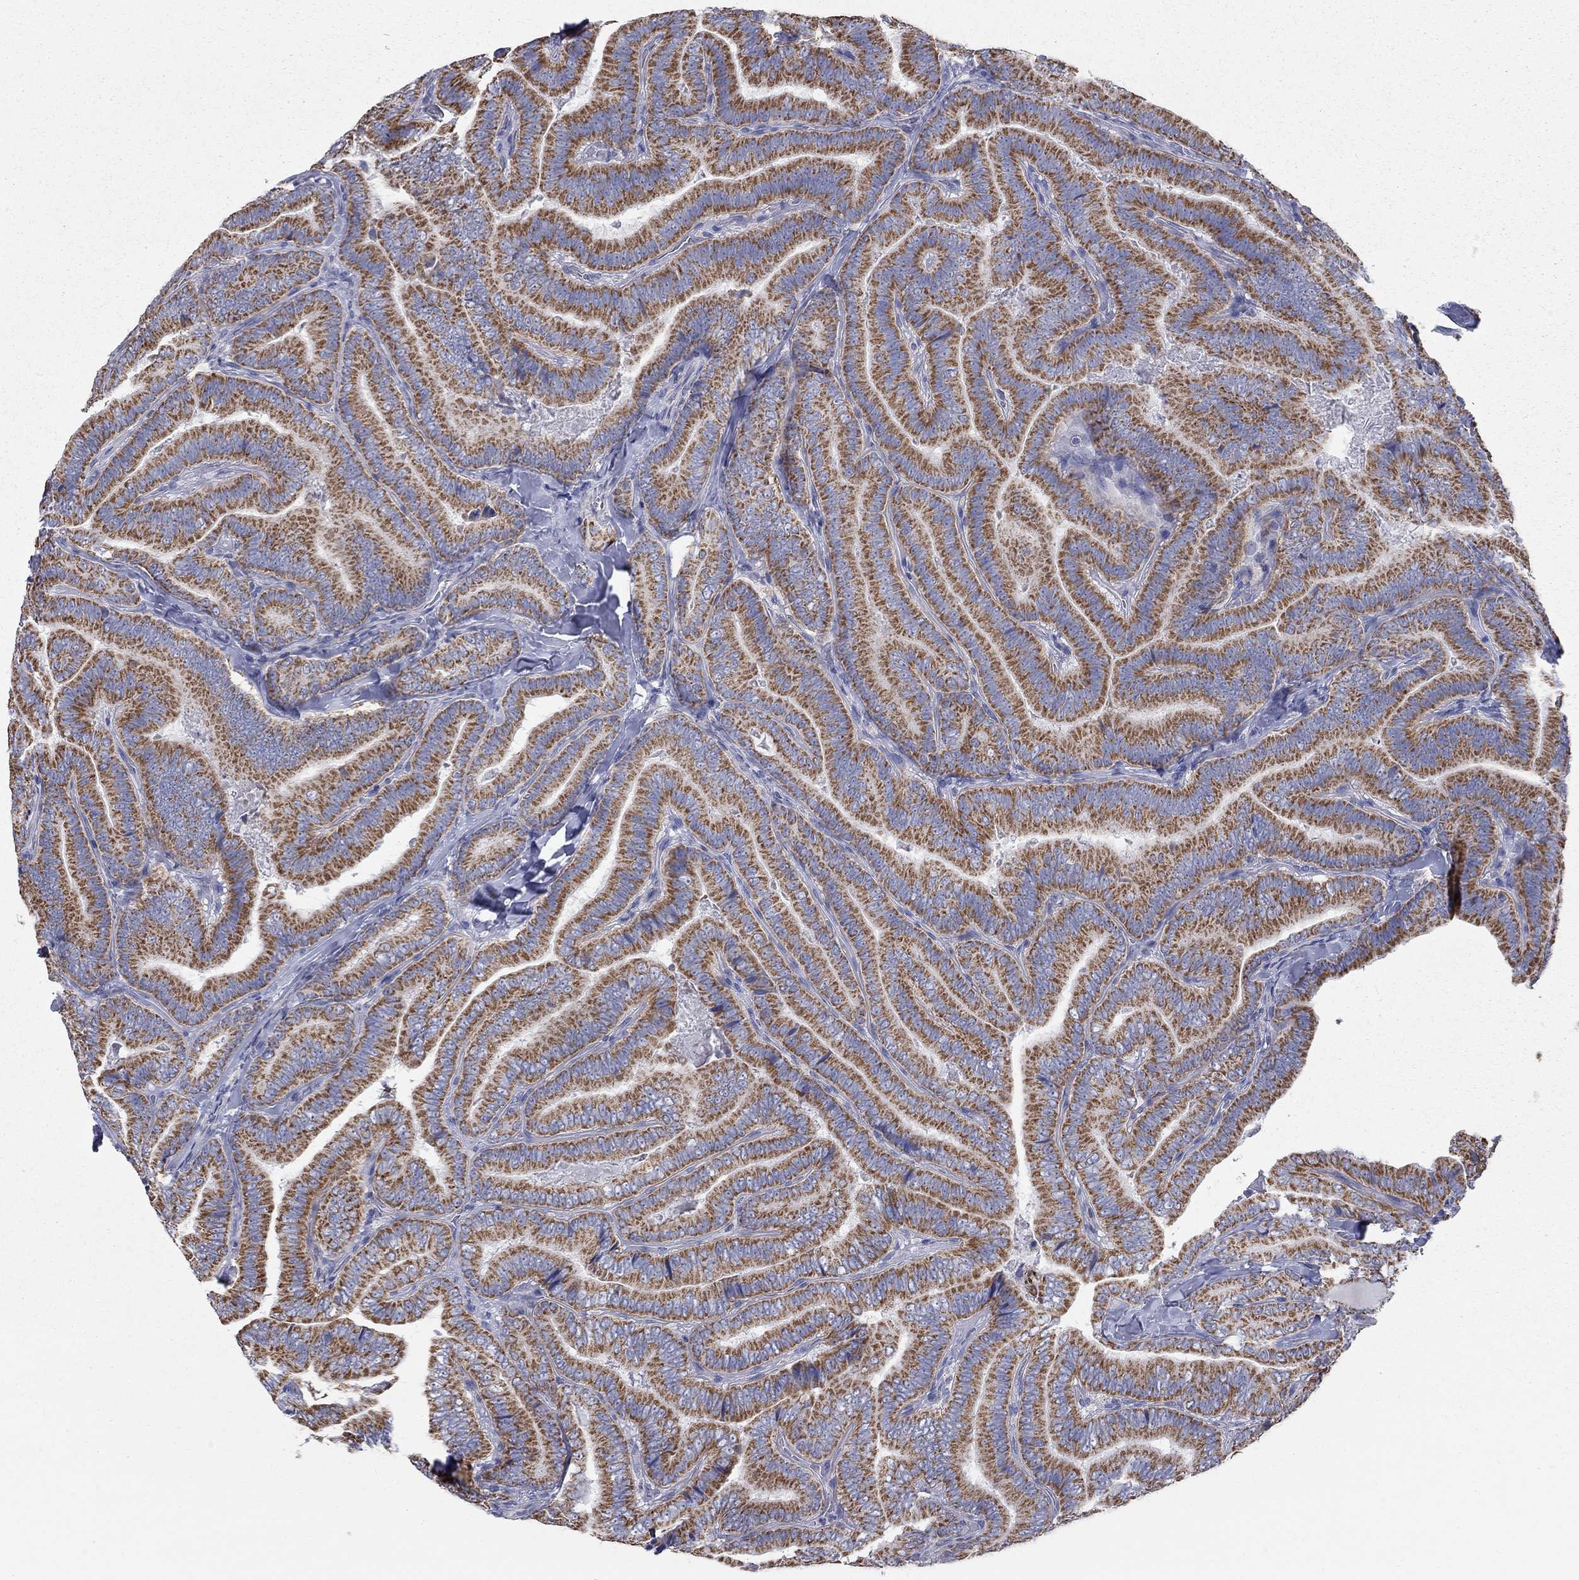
{"staining": {"intensity": "strong", "quantity": ">75%", "location": "cytoplasmic/membranous"}, "tissue": "thyroid cancer", "cell_type": "Tumor cells", "image_type": "cancer", "snomed": [{"axis": "morphology", "description": "Papillary adenocarcinoma, NOS"}, {"axis": "topography", "description": "Thyroid gland"}], "caption": "The photomicrograph demonstrates staining of thyroid cancer (papillary adenocarcinoma), revealing strong cytoplasmic/membranous protein expression (brown color) within tumor cells.", "gene": "CFAP161", "patient": {"sex": "male", "age": 61}}